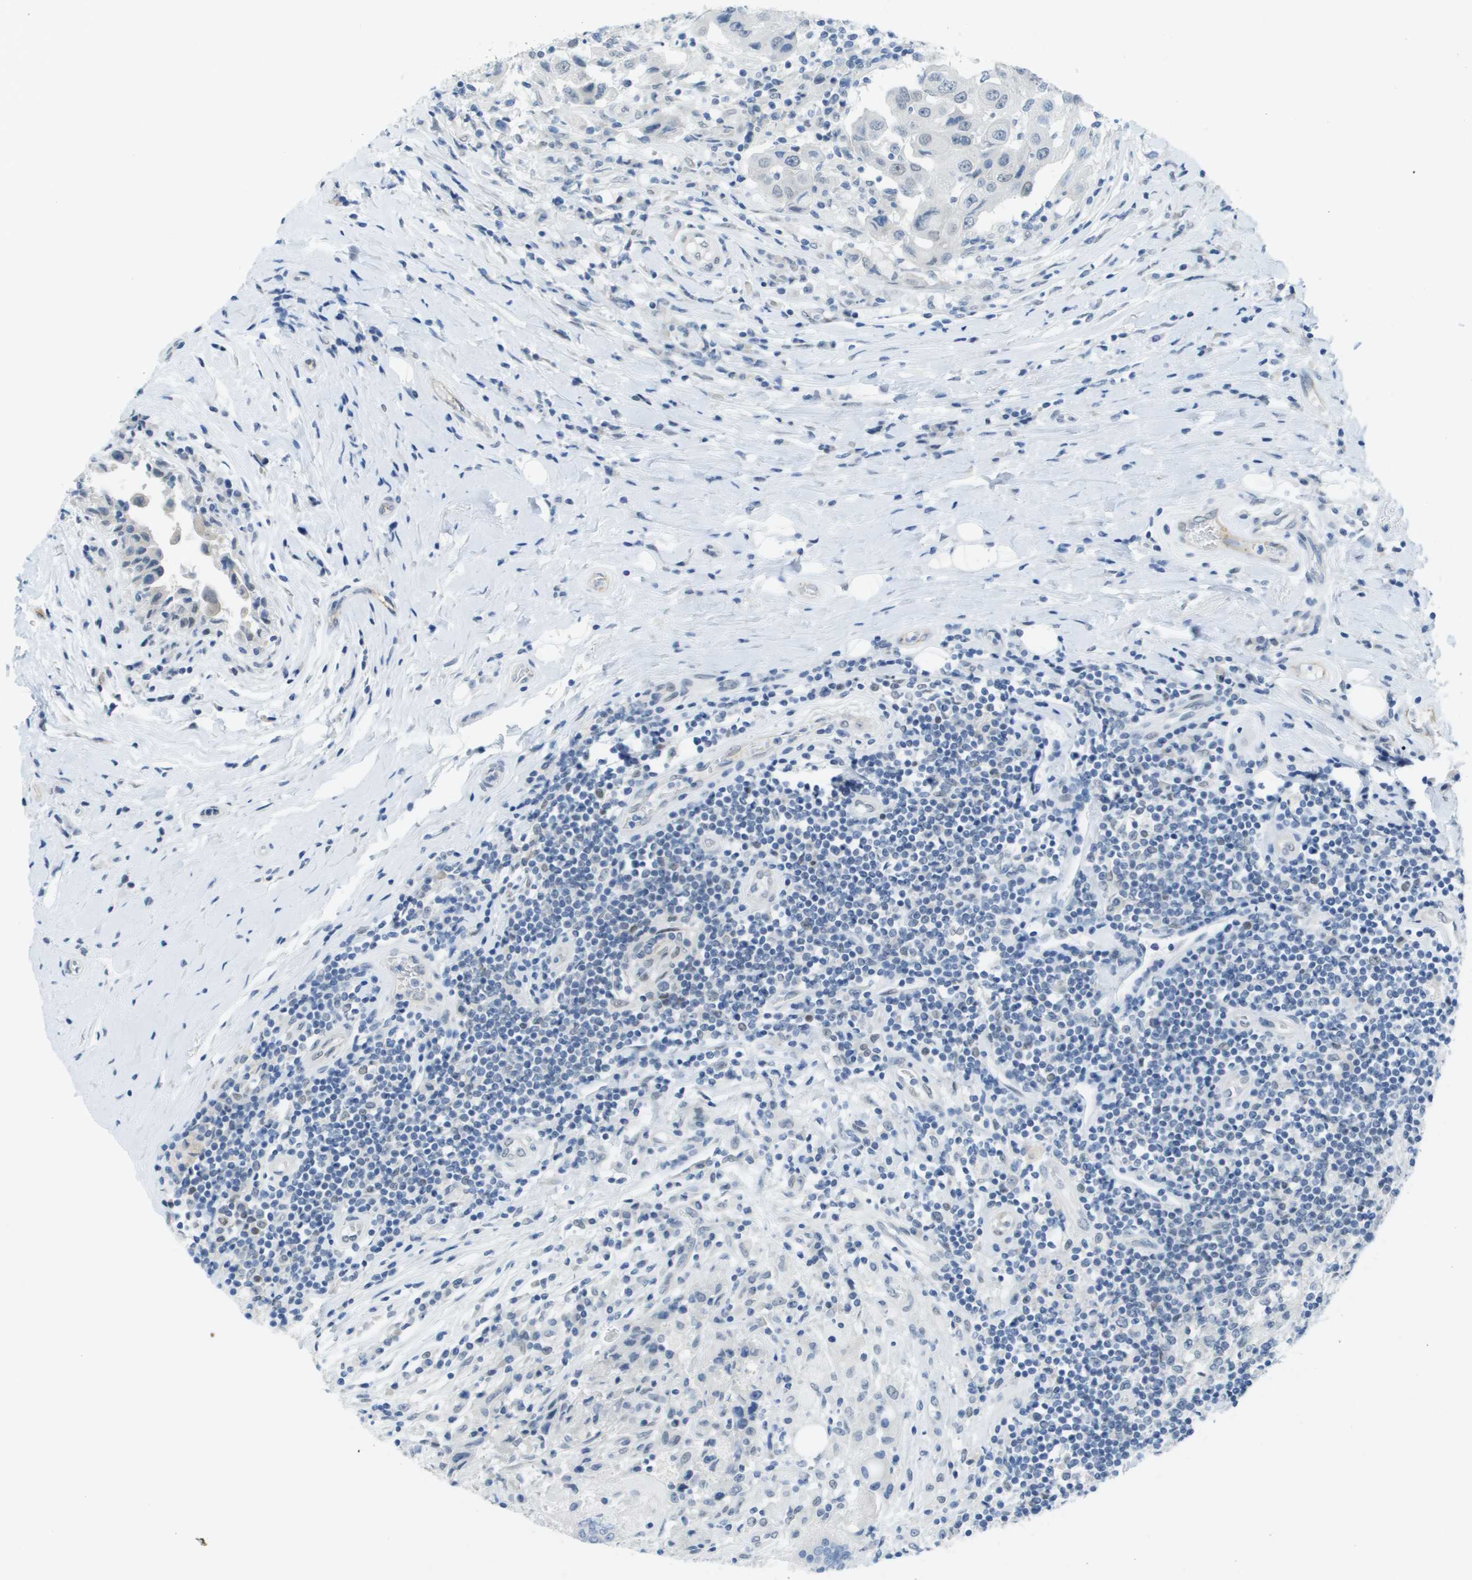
{"staining": {"intensity": "negative", "quantity": "none", "location": "none"}, "tissue": "breast cancer", "cell_type": "Tumor cells", "image_type": "cancer", "snomed": [{"axis": "morphology", "description": "Duct carcinoma"}, {"axis": "topography", "description": "Breast"}], "caption": "High power microscopy histopathology image of an immunohistochemistry photomicrograph of invasive ductal carcinoma (breast), revealing no significant expression in tumor cells.", "gene": "ARID1B", "patient": {"sex": "female", "age": 27}}